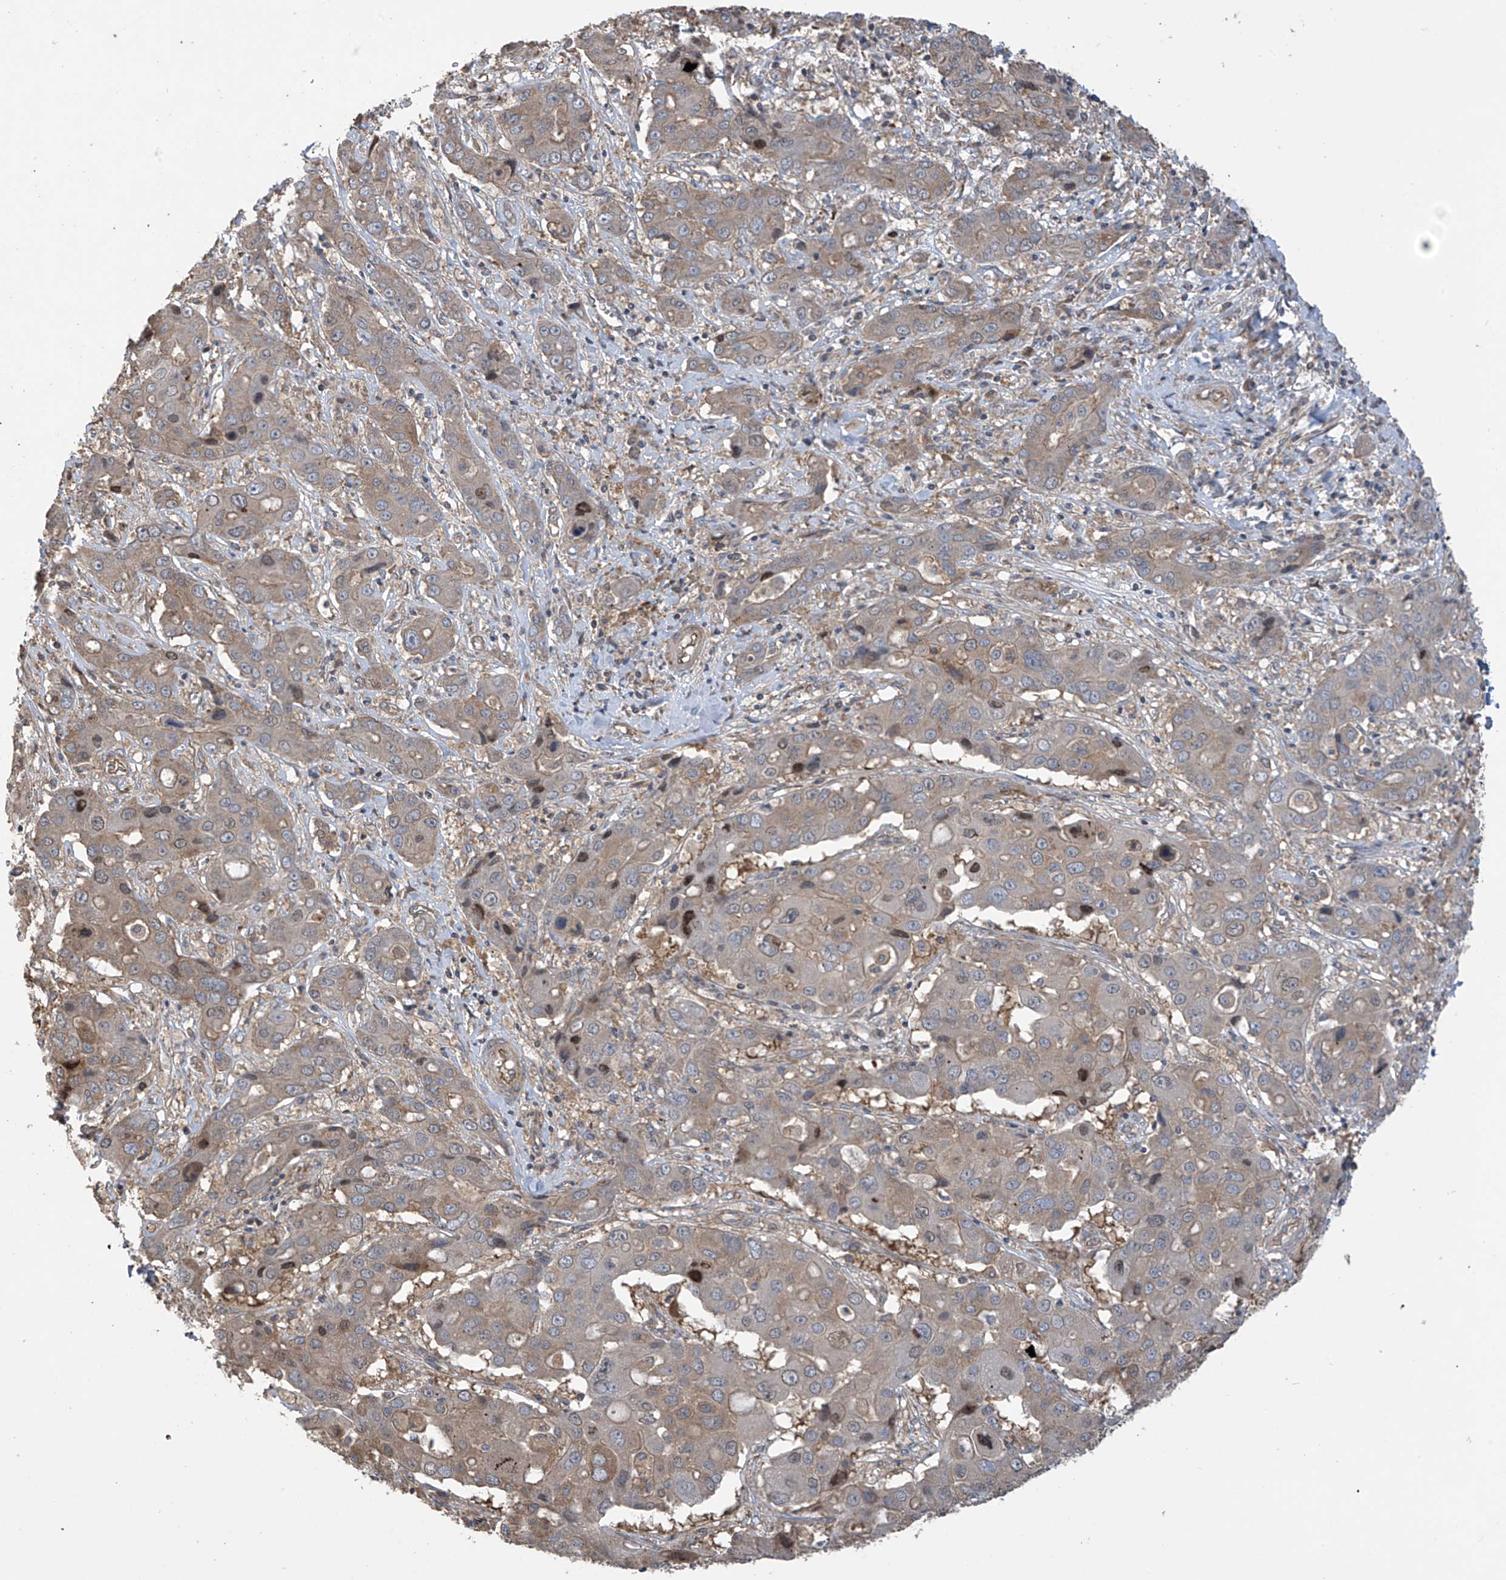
{"staining": {"intensity": "weak", "quantity": "25%-75%", "location": "cytoplasmic/membranous"}, "tissue": "liver cancer", "cell_type": "Tumor cells", "image_type": "cancer", "snomed": [{"axis": "morphology", "description": "Cholangiocarcinoma"}, {"axis": "topography", "description": "Liver"}], "caption": "The photomicrograph exhibits staining of cholangiocarcinoma (liver), revealing weak cytoplasmic/membranous protein positivity (brown color) within tumor cells.", "gene": "PHACTR4", "patient": {"sex": "male", "age": 67}}